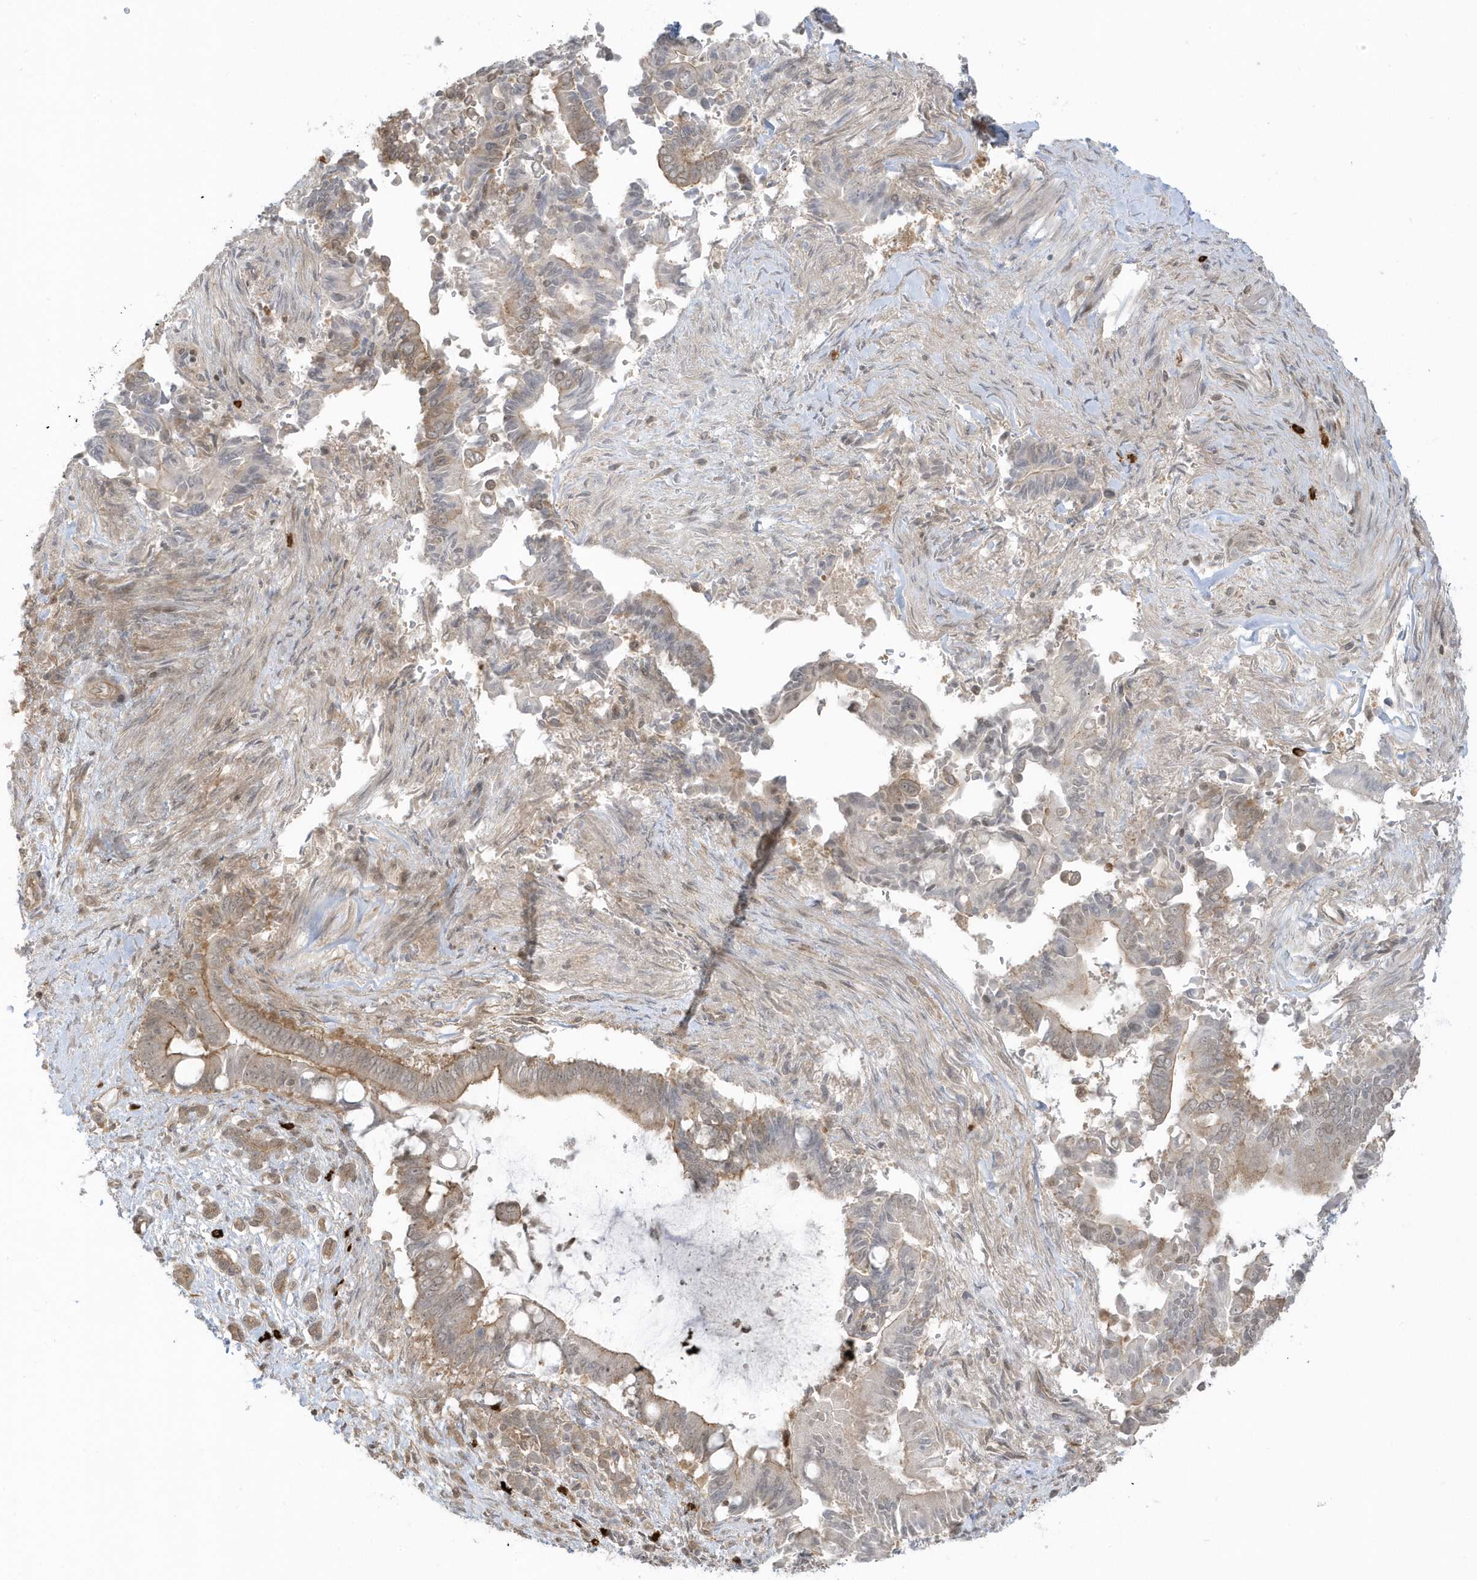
{"staining": {"intensity": "weak", "quantity": "25%-75%", "location": "cytoplasmic/membranous"}, "tissue": "pancreatic cancer", "cell_type": "Tumor cells", "image_type": "cancer", "snomed": [{"axis": "morphology", "description": "Adenocarcinoma, NOS"}, {"axis": "topography", "description": "Pancreas"}], "caption": "An immunohistochemistry (IHC) photomicrograph of neoplastic tissue is shown. Protein staining in brown highlights weak cytoplasmic/membranous positivity in pancreatic adenocarcinoma within tumor cells.", "gene": "PPP1R7", "patient": {"sex": "male", "age": 68}}